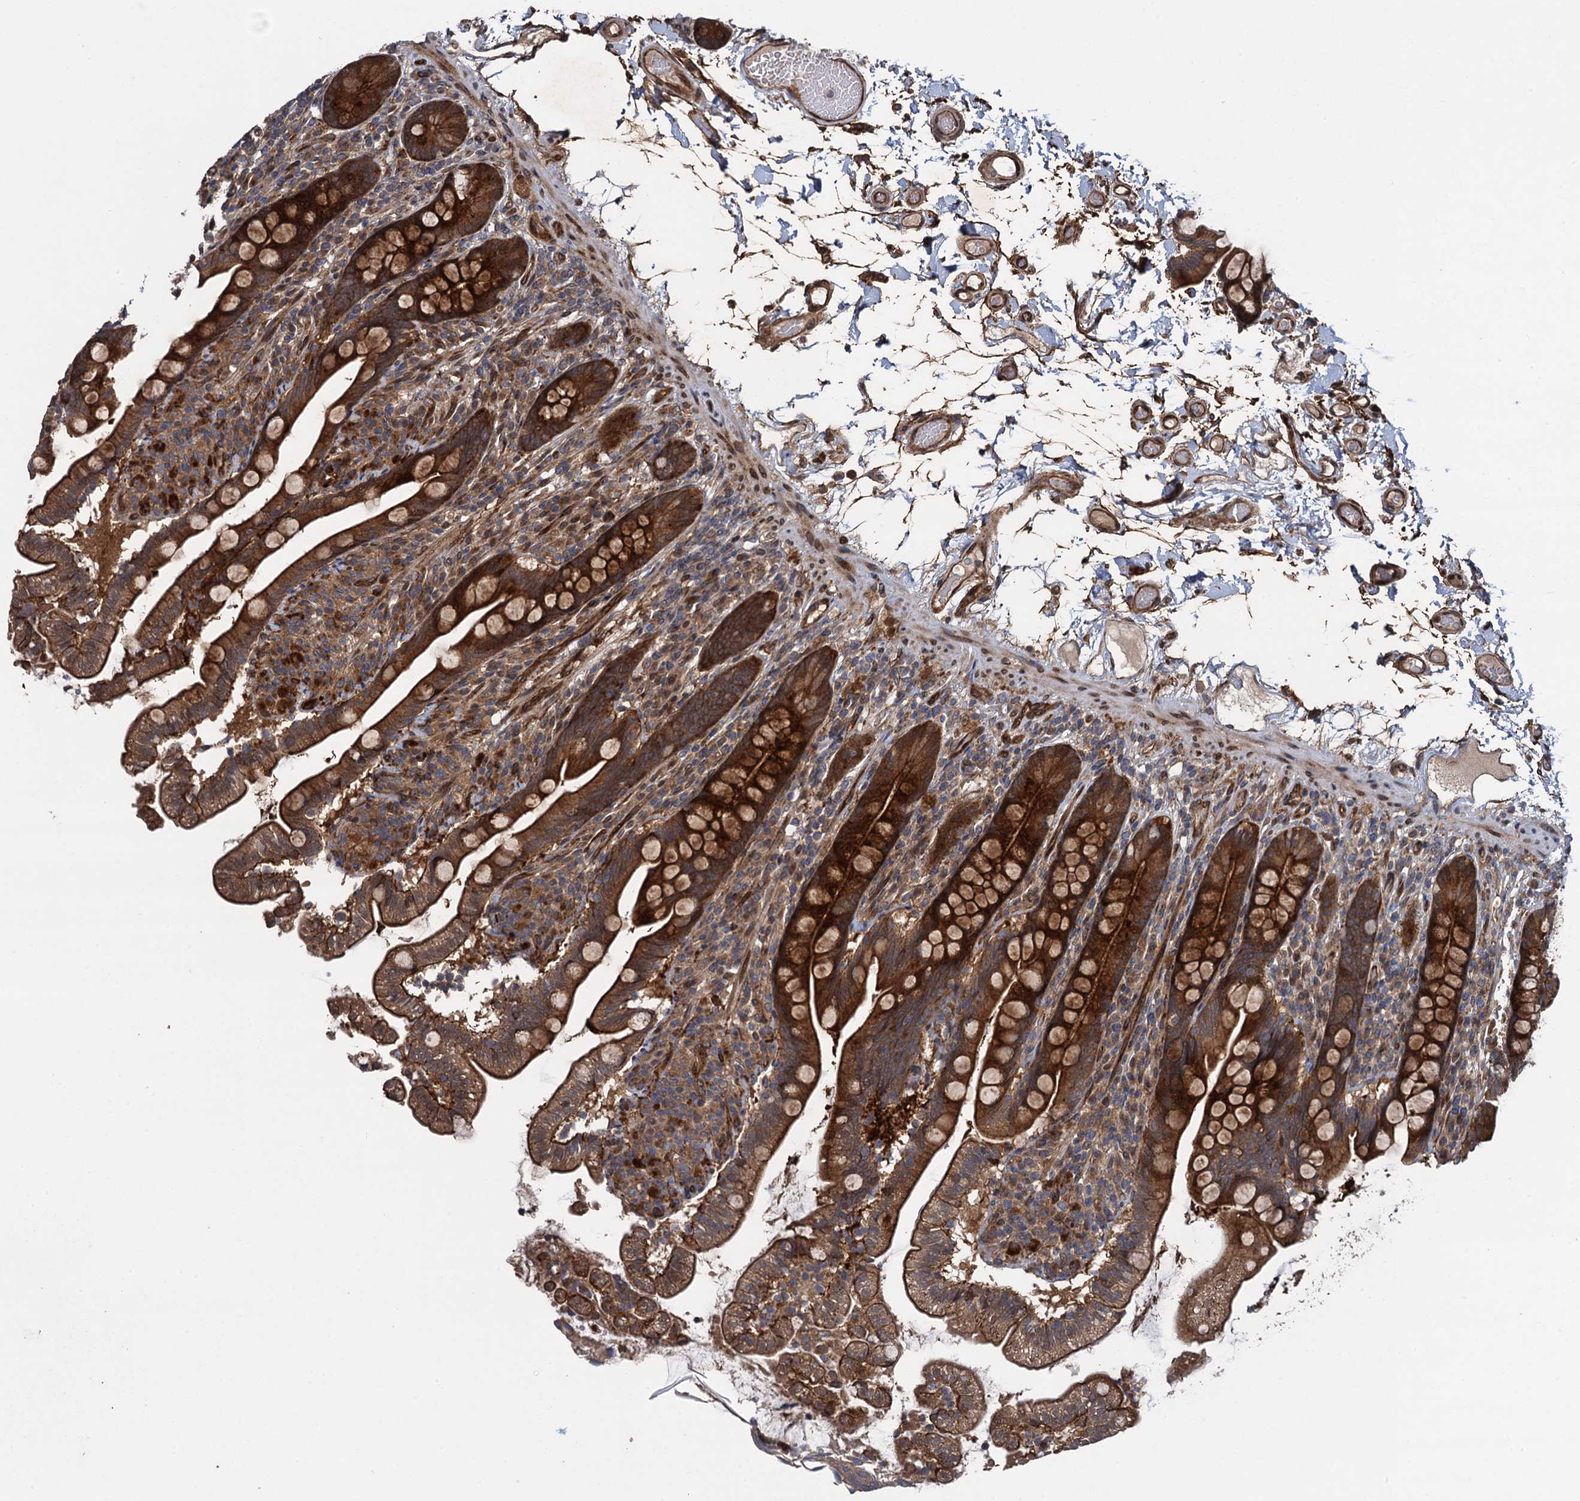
{"staining": {"intensity": "strong", "quantity": ">75%", "location": "cytoplasmic/membranous"}, "tissue": "small intestine", "cell_type": "Glandular cells", "image_type": "normal", "snomed": [{"axis": "morphology", "description": "Normal tissue, NOS"}, {"axis": "topography", "description": "Small intestine"}], "caption": "Immunohistochemical staining of benign small intestine shows >75% levels of strong cytoplasmic/membranous protein expression in approximately >75% of glandular cells. The protein is stained brown, and the nuclei are stained in blue (DAB (3,3'-diaminobenzidine) IHC with brightfield microscopy, high magnification).", "gene": "RHOBTB1", "patient": {"sex": "female", "age": 64}}